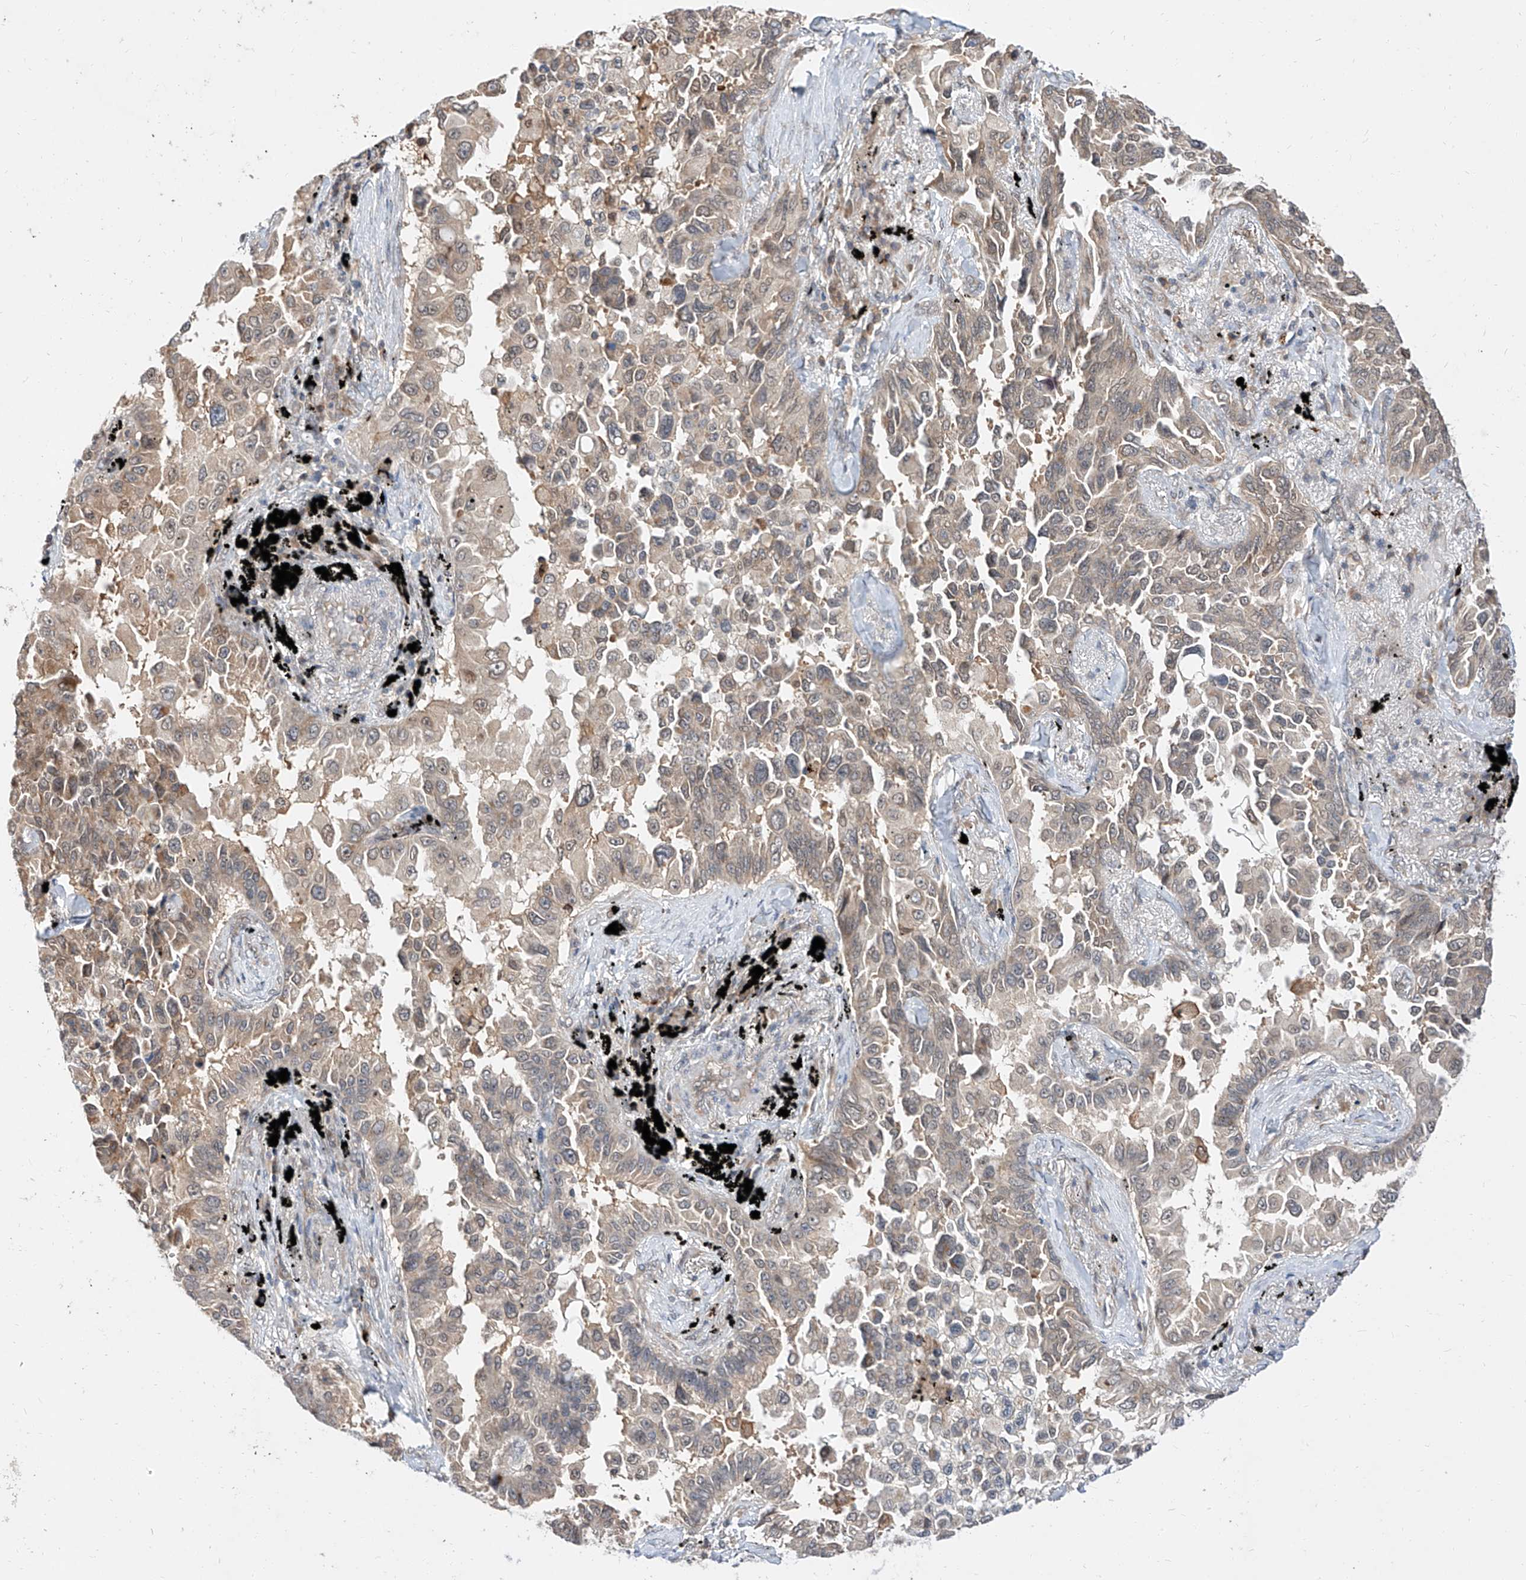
{"staining": {"intensity": "weak", "quantity": "25%-75%", "location": "cytoplasmic/membranous,nuclear"}, "tissue": "lung cancer", "cell_type": "Tumor cells", "image_type": "cancer", "snomed": [{"axis": "morphology", "description": "Adenocarcinoma, NOS"}, {"axis": "topography", "description": "Lung"}], "caption": "DAB (3,3'-diaminobenzidine) immunohistochemical staining of human adenocarcinoma (lung) displays weak cytoplasmic/membranous and nuclear protein expression in about 25%-75% of tumor cells.", "gene": "DIRAS3", "patient": {"sex": "female", "age": 67}}